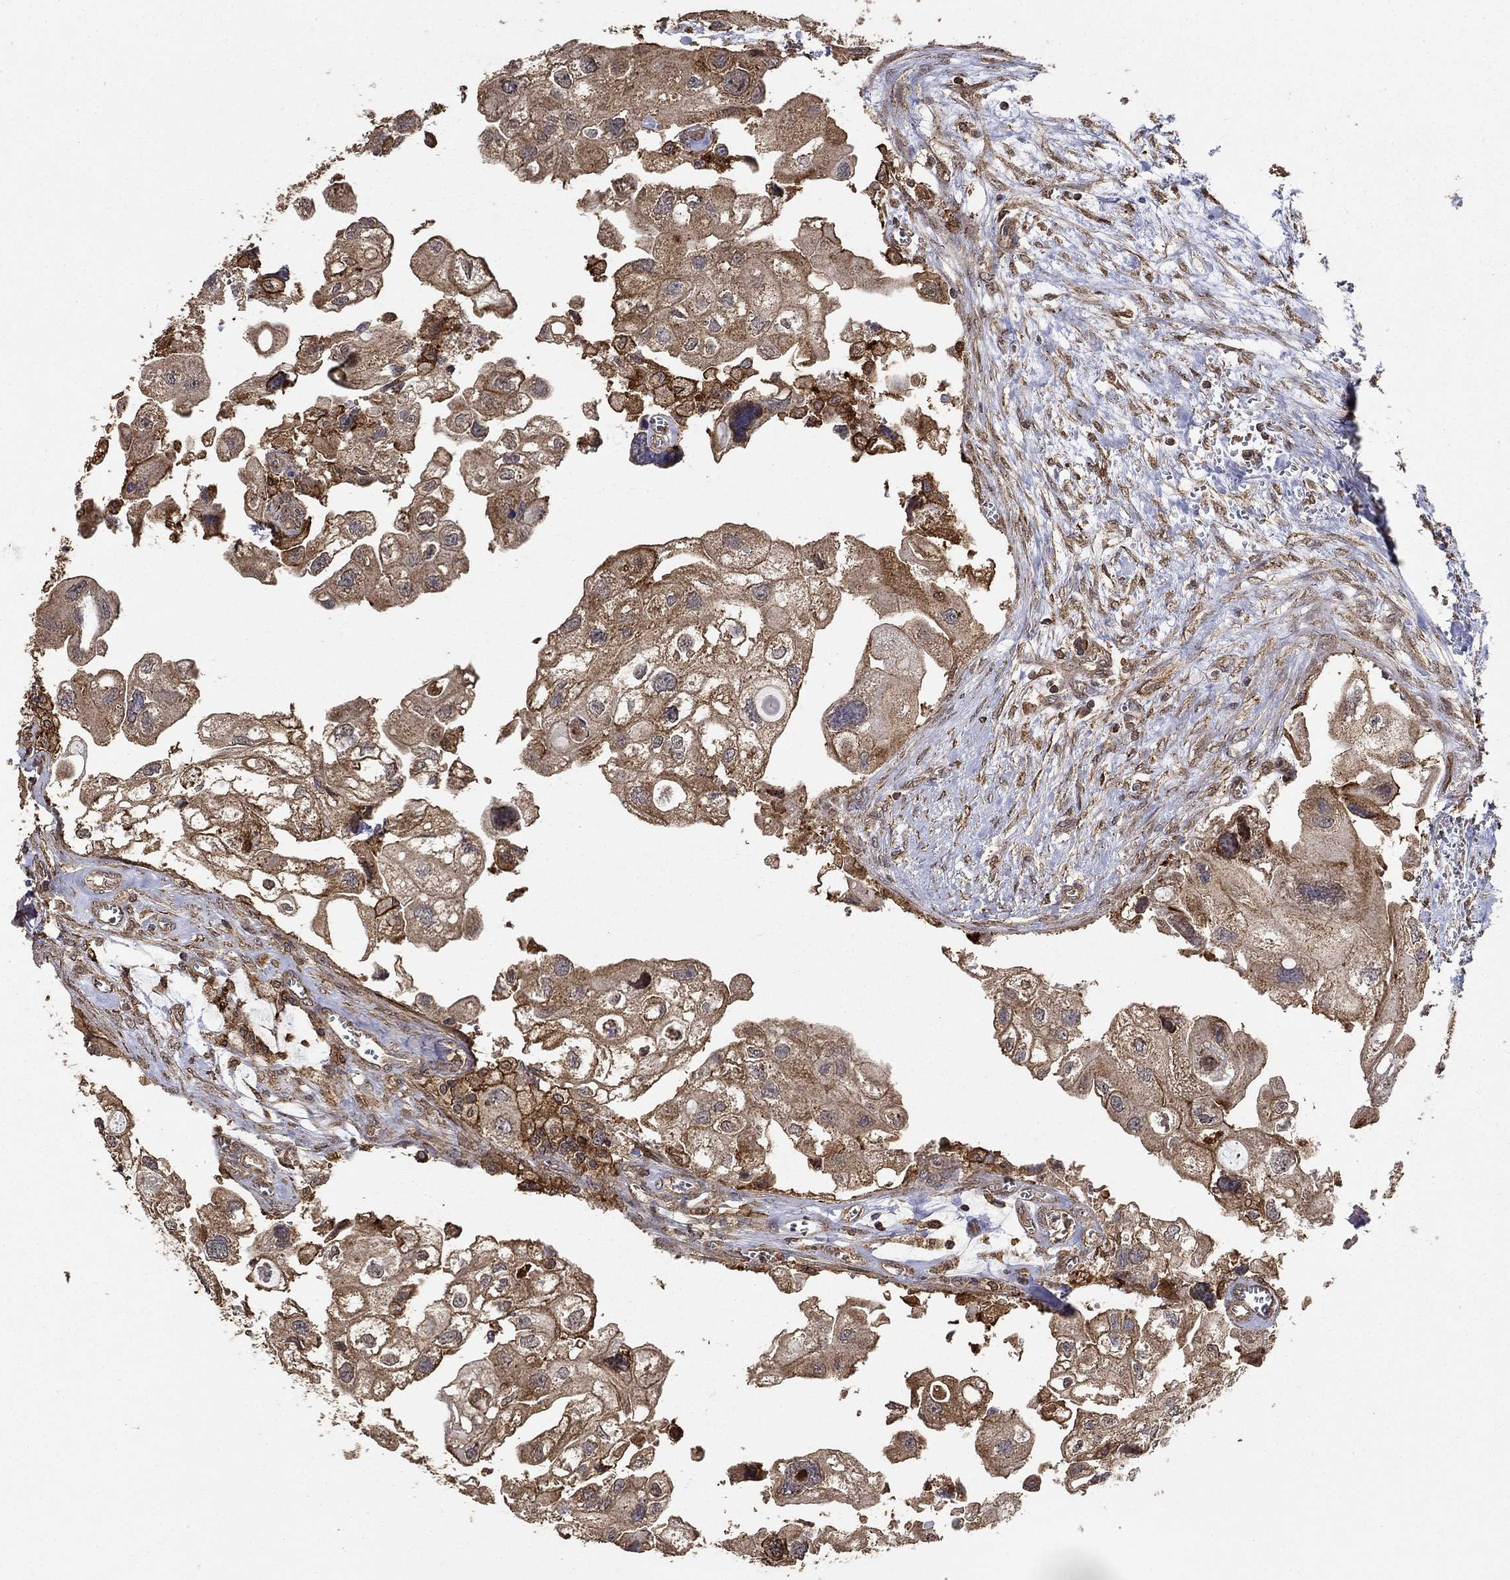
{"staining": {"intensity": "moderate", "quantity": "25%-75%", "location": "cytoplasmic/membranous"}, "tissue": "urothelial cancer", "cell_type": "Tumor cells", "image_type": "cancer", "snomed": [{"axis": "morphology", "description": "Urothelial carcinoma, High grade"}, {"axis": "topography", "description": "Urinary bladder"}], "caption": "There is medium levels of moderate cytoplasmic/membranous positivity in tumor cells of high-grade urothelial carcinoma, as demonstrated by immunohistochemical staining (brown color).", "gene": "IFRD1", "patient": {"sex": "male", "age": 59}}